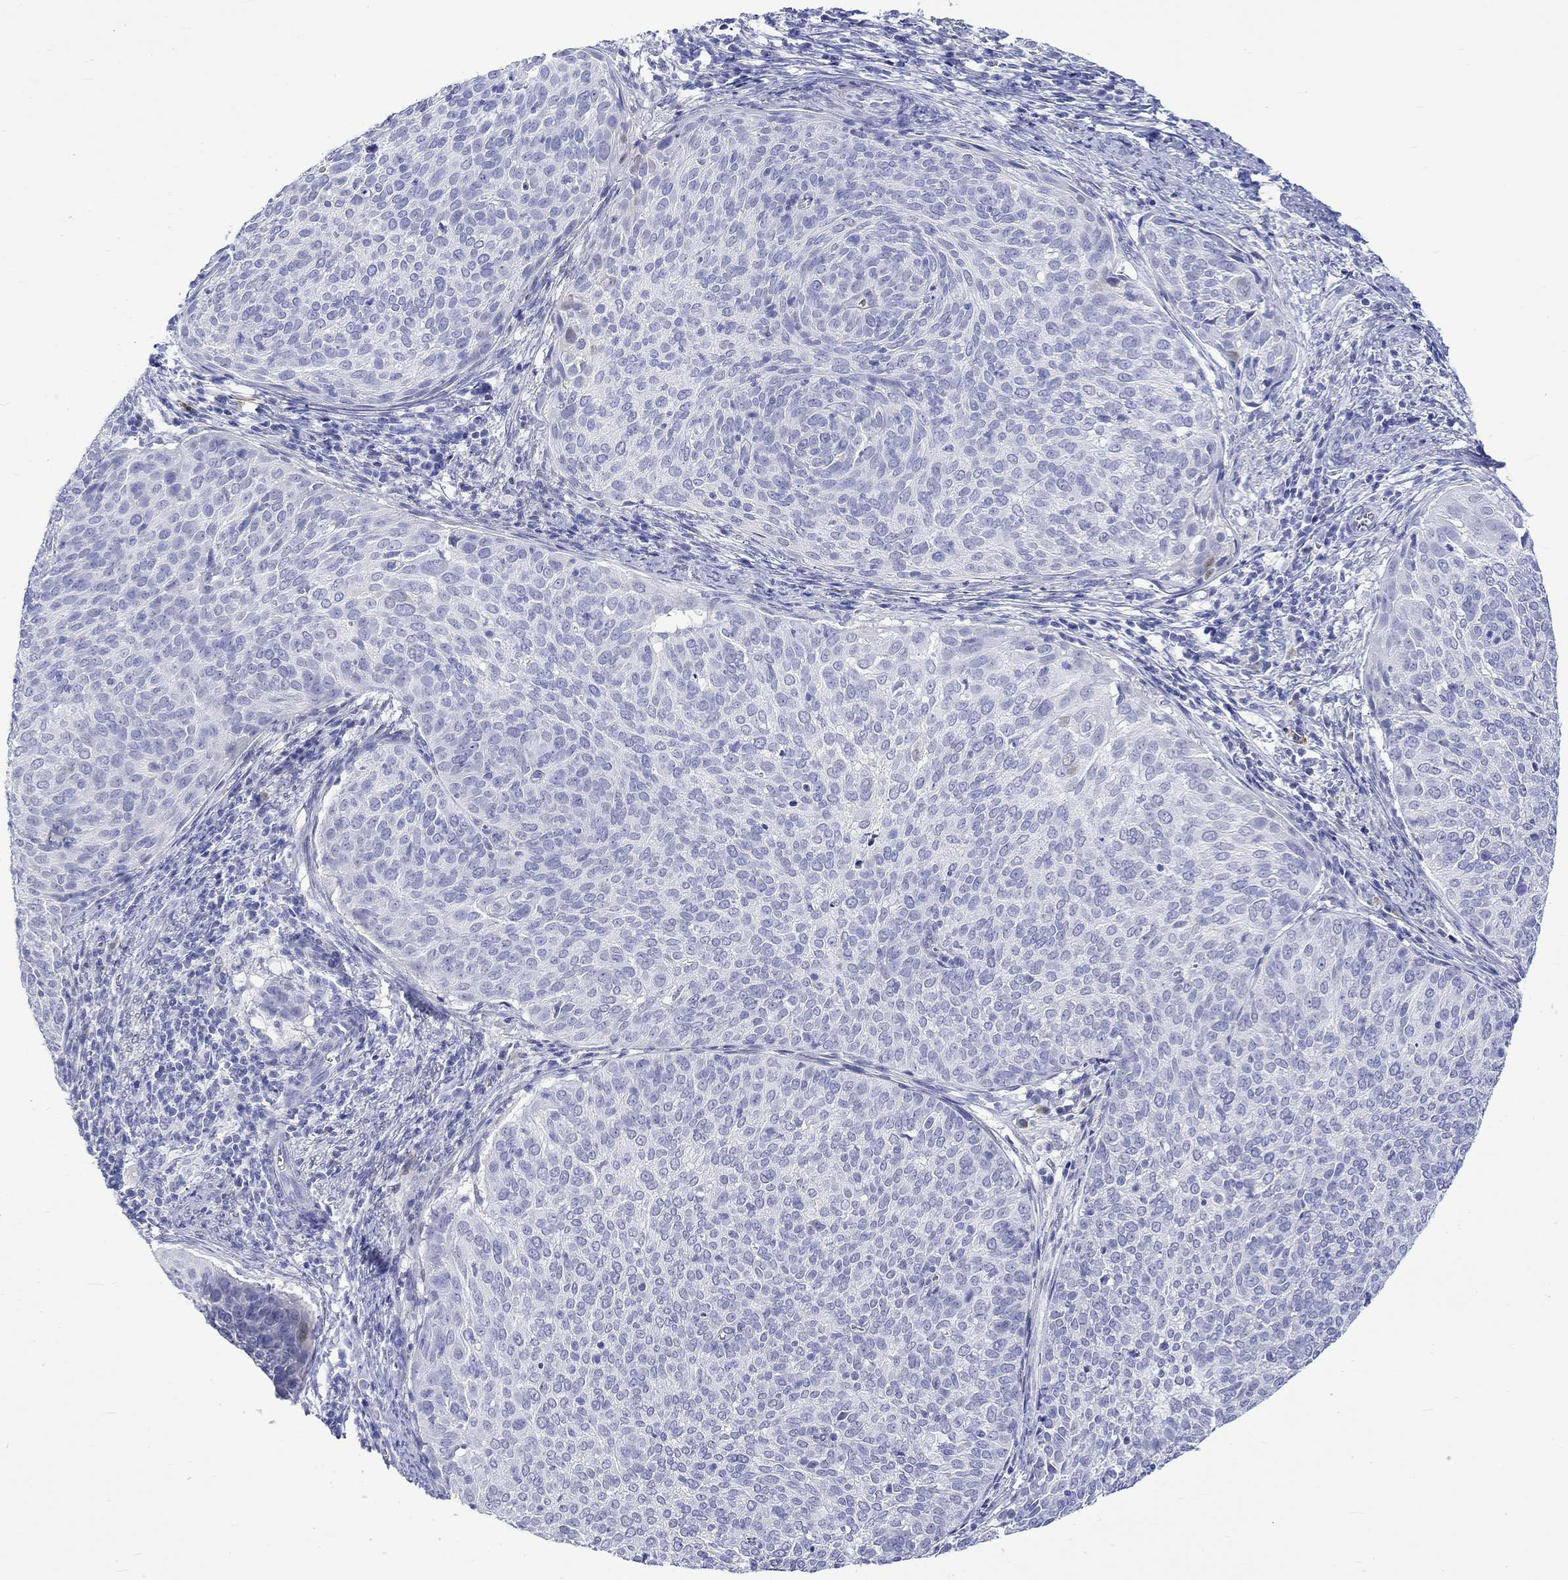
{"staining": {"intensity": "weak", "quantity": "<25%", "location": "nuclear"}, "tissue": "cervical cancer", "cell_type": "Tumor cells", "image_type": "cancer", "snomed": [{"axis": "morphology", "description": "Squamous cell carcinoma, NOS"}, {"axis": "topography", "description": "Cervix"}], "caption": "Cervical cancer (squamous cell carcinoma) stained for a protein using immunohistochemistry (IHC) exhibits no expression tumor cells.", "gene": "MSI1", "patient": {"sex": "female", "age": 39}}